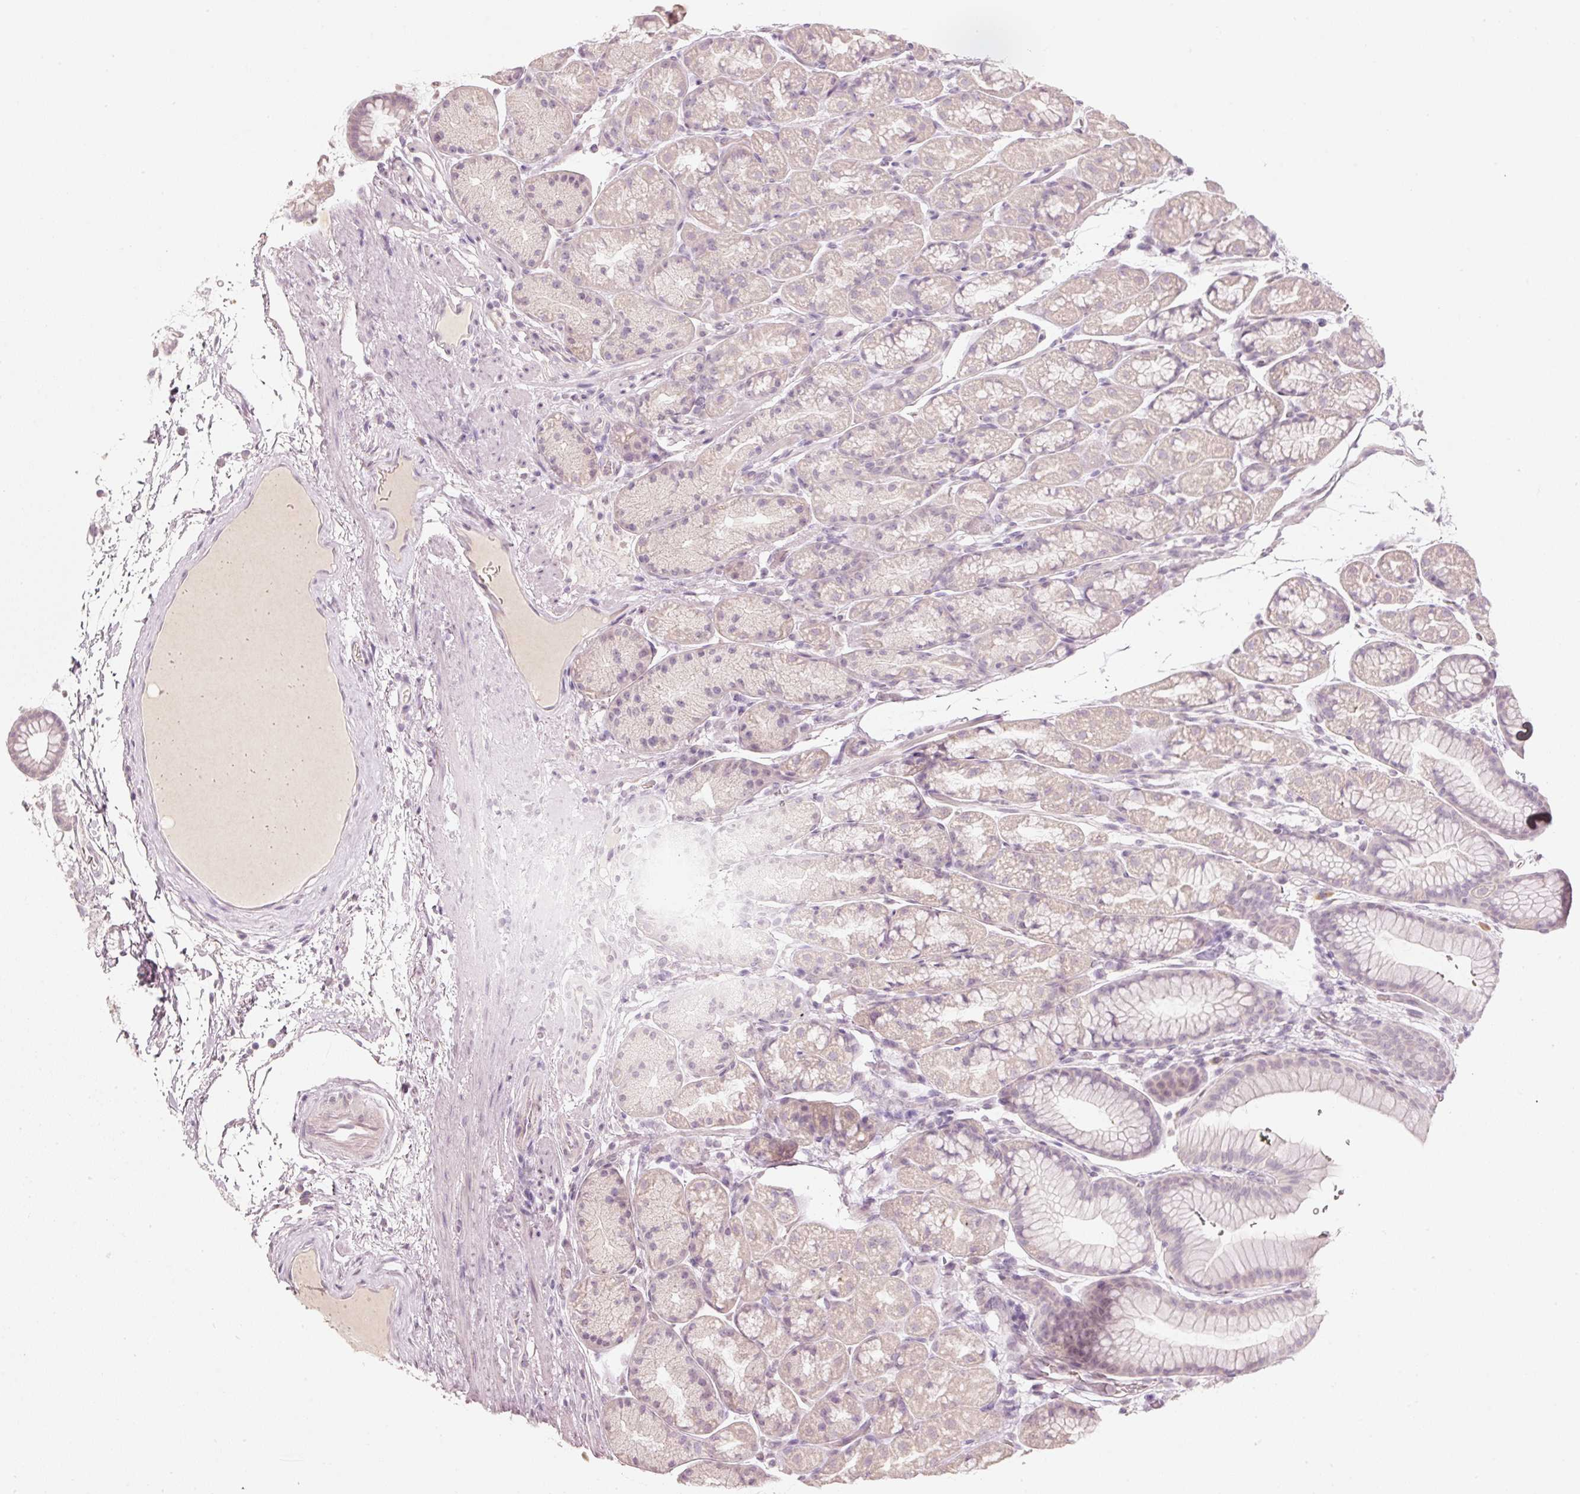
{"staining": {"intensity": "negative", "quantity": "none", "location": "none"}, "tissue": "stomach", "cell_type": "Glandular cells", "image_type": "normal", "snomed": [{"axis": "morphology", "description": "Normal tissue, NOS"}, {"axis": "topography", "description": "Stomach, lower"}], "caption": "The micrograph reveals no significant staining in glandular cells of stomach.", "gene": "STEAP1", "patient": {"sex": "male", "age": 67}}